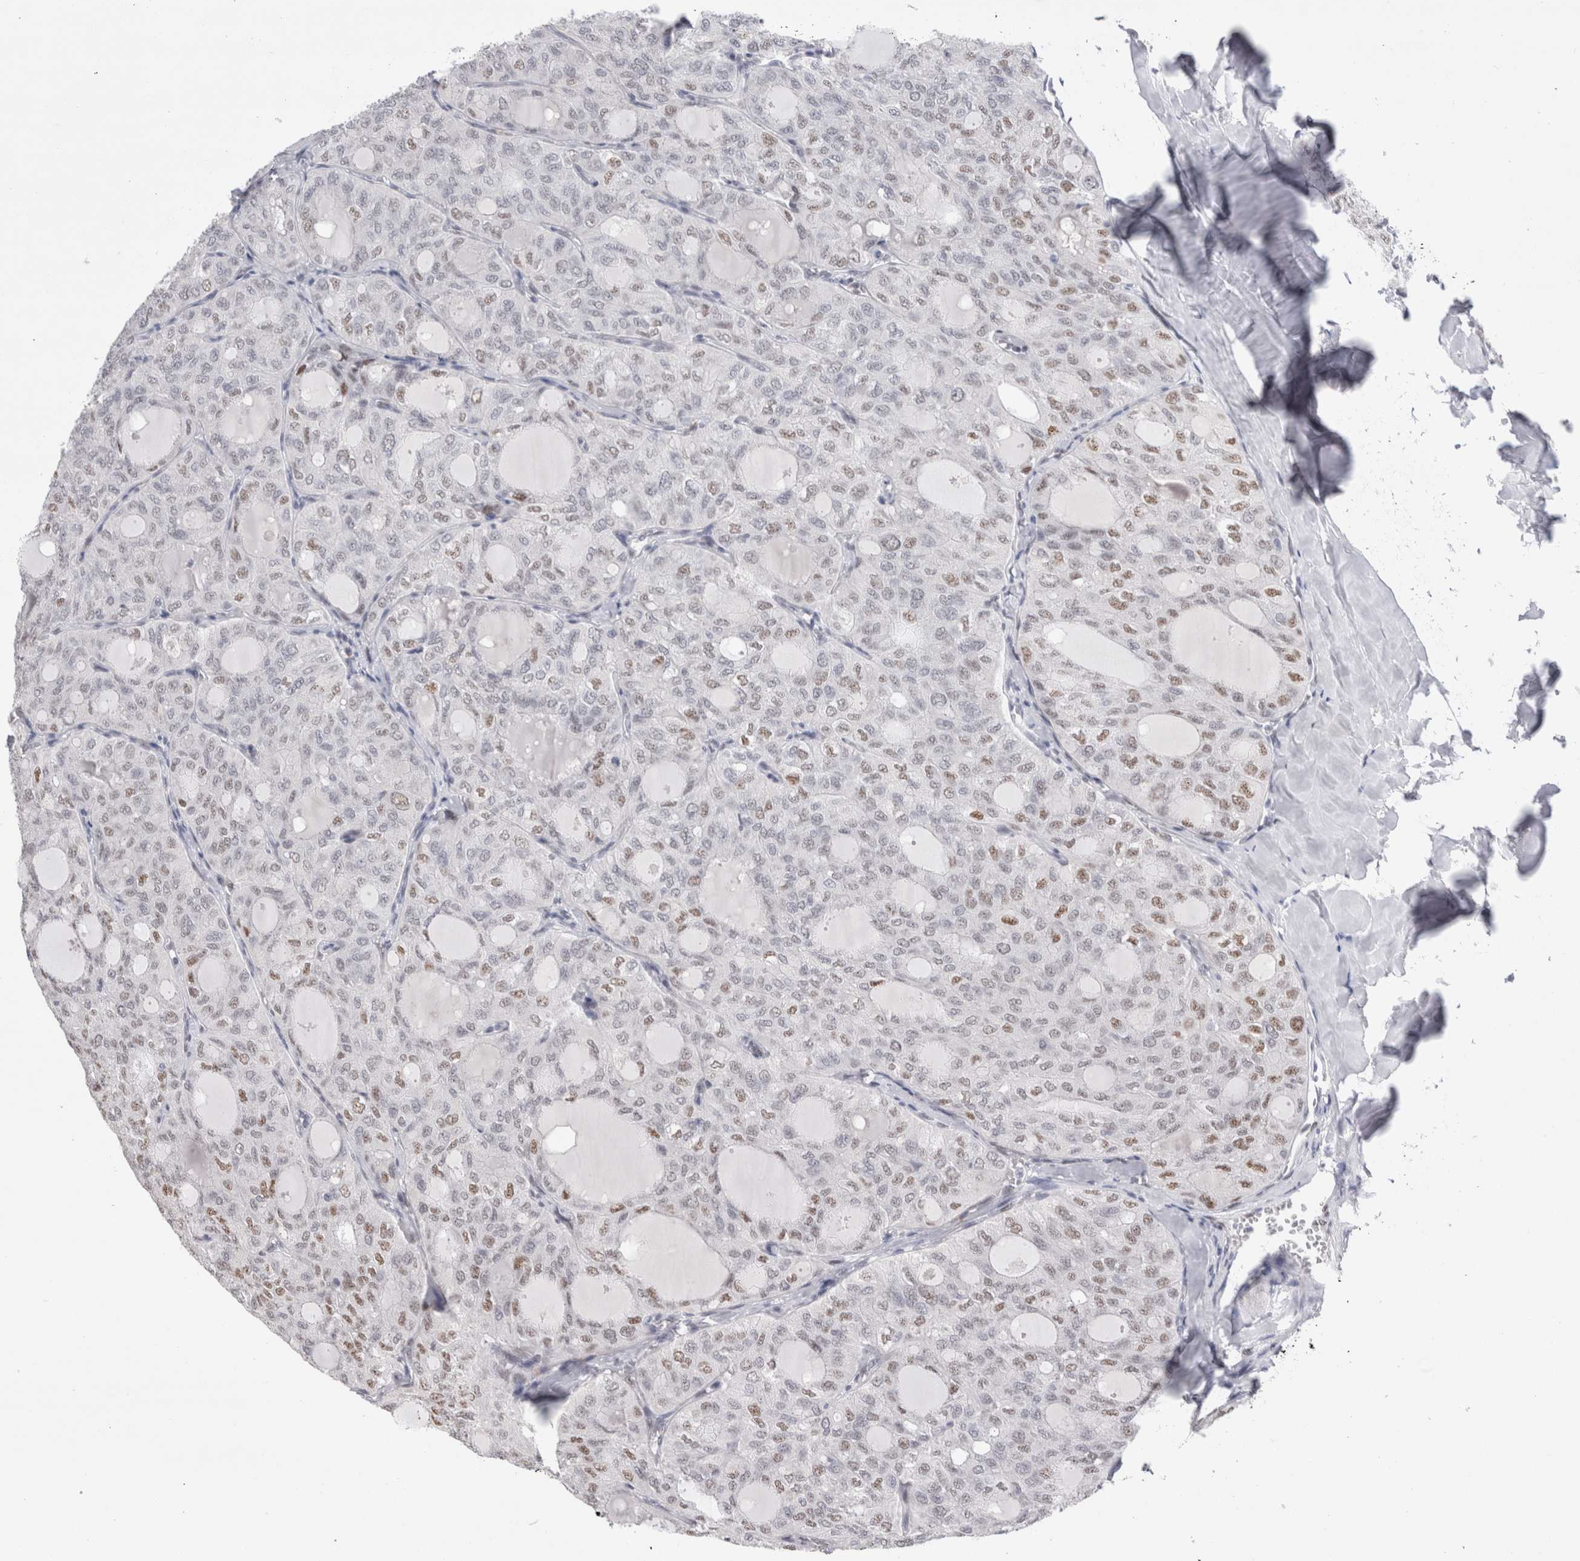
{"staining": {"intensity": "moderate", "quantity": "<25%", "location": "nuclear"}, "tissue": "thyroid cancer", "cell_type": "Tumor cells", "image_type": "cancer", "snomed": [{"axis": "morphology", "description": "Follicular adenoma carcinoma, NOS"}, {"axis": "topography", "description": "Thyroid gland"}], "caption": "Immunohistochemical staining of human thyroid cancer reveals moderate nuclear protein positivity in about <25% of tumor cells. (Brightfield microscopy of DAB IHC at high magnification).", "gene": "RBM6", "patient": {"sex": "male", "age": 75}}